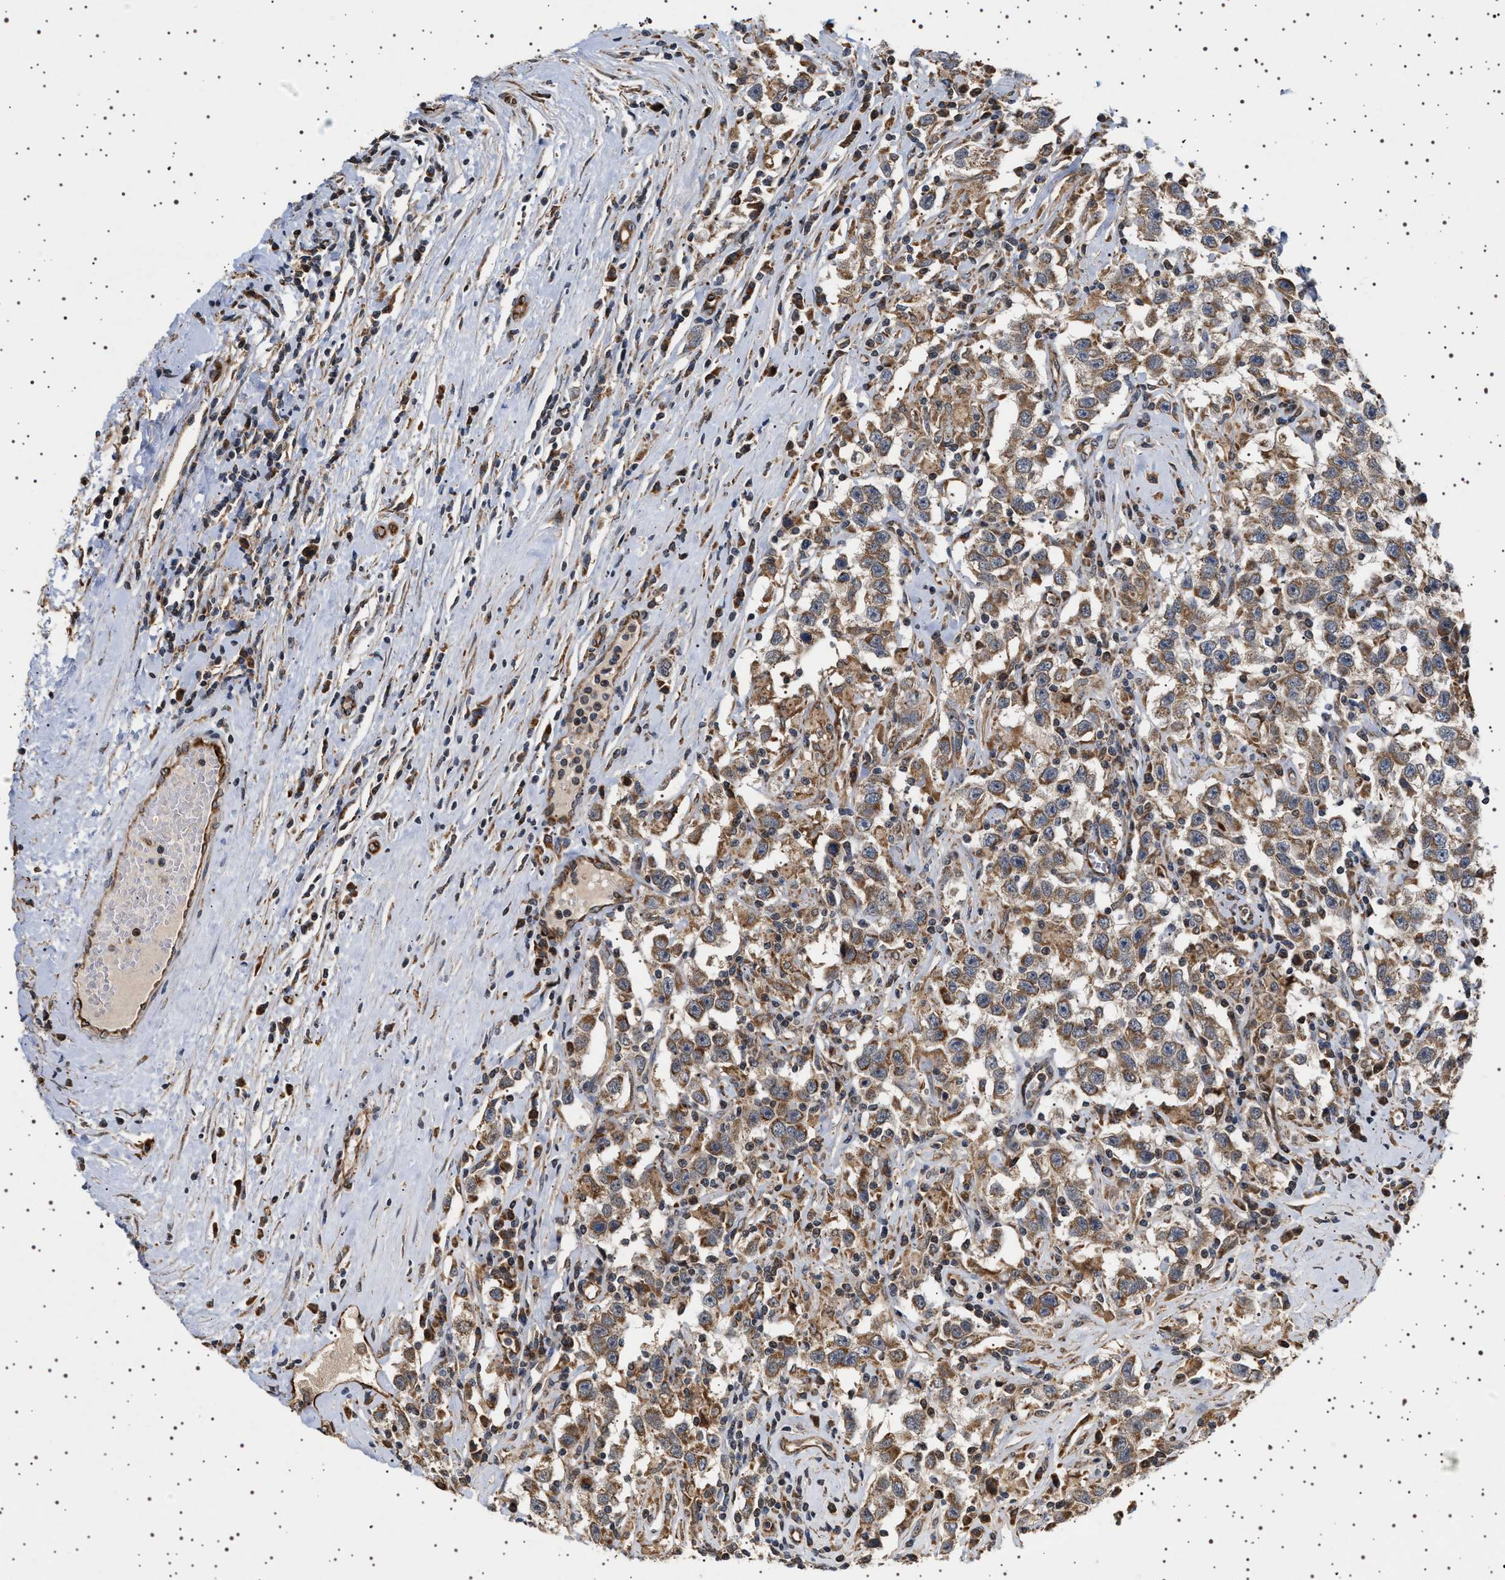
{"staining": {"intensity": "moderate", "quantity": ">75%", "location": "cytoplasmic/membranous"}, "tissue": "testis cancer", "cell_type": "Tumor cells", "image_type": "cancer", "snomed": [{"axis": "morphology", "description": "Seminoma, NOS"}, {"axis": "topography", "description": "Testis"}], "caption": "Immunohistochemistry (IHC) (DAB (3,3'-diaminobenzidine)) staining of human testis cancer demonstrates moderate cytoplasmic/membranous protein positivity in approximately >75% of tumor cells.", "gene": "TRUB2", "patient": {"sex": "male", "age": 41}}